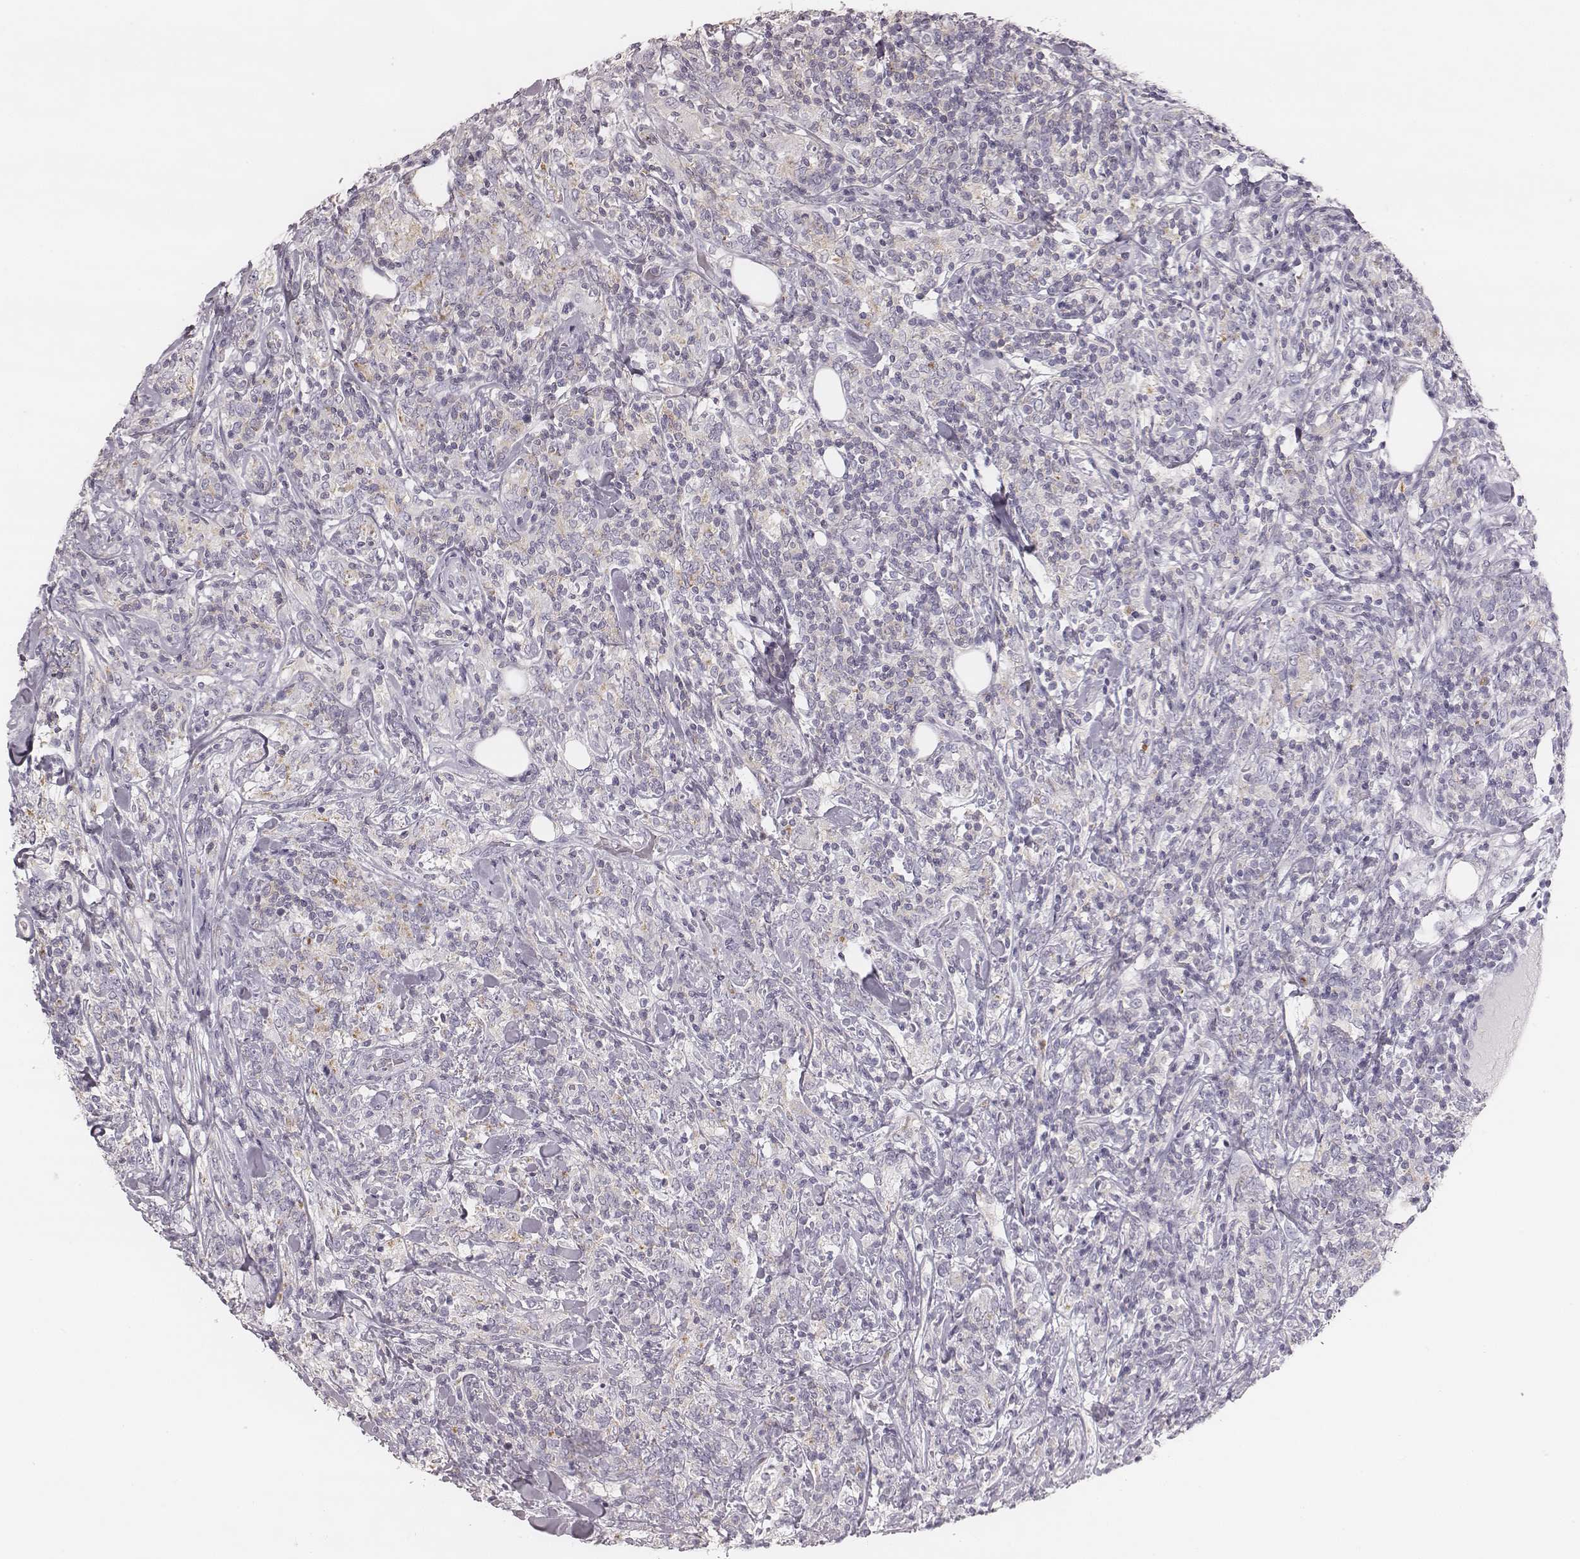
{"staining": {"intensity": "negative", "quantity": "none", "location": "none"}, "tissue": "lymphoma", "cell_type": "Tumor cells", "image_type": "cancer", "snomed": [{"axis": "morphology", "description": "Malignant lymphoma, non-Hodgkin's type, High grade"}, {"axis": "topography", "description": "Lymph node"}], "caption": "A photomicrograph of human malignant lymphoma, non-Hodgkin's type (high-grade) is negative for staining in tumor cells. Nuclei are stained in blue.", "gene": "ZNF365", "patient": {"sex": "female", "age": 84}}